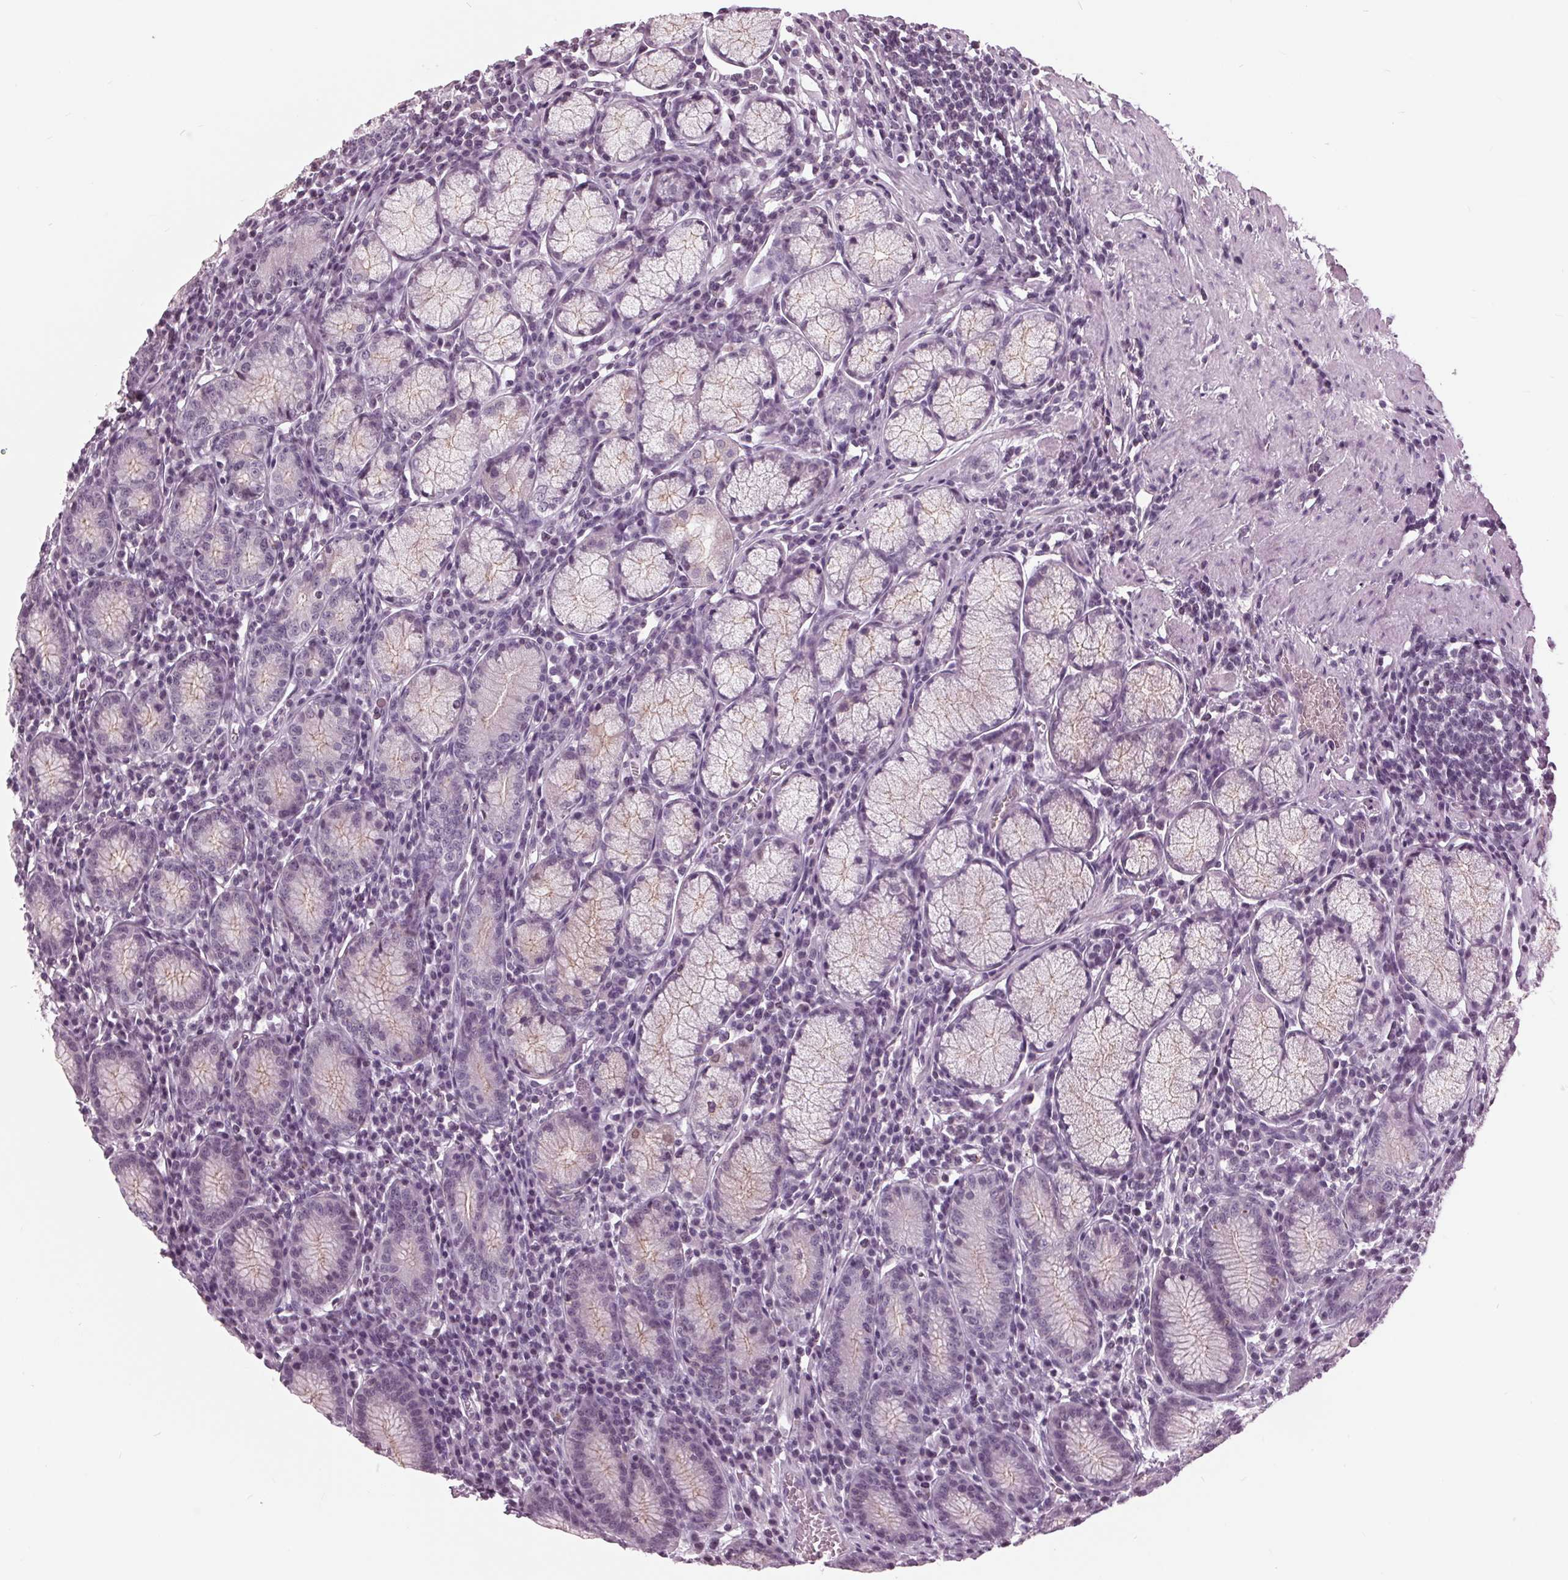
{"staining": {"intensity": "moderate", "quantity": "<25%", "location": "cytoplasmic/membranous"}, "tissue": "stomach", "cell_type": "Glandular cells", "image_type": "normal", "snomed": [{"axis": "morphology", "description": "Normal tissue, NOS"}, {"axis": "topography", "description": "Stomach"}], "caption": "Immunohistochemical staining of benign stomach exhibits moderate cytoplasmic/membranous protein expression in approximately <25% of glandular cells.", "gene": "SLC9A4", "patient": {"sex": "male", "age": 55}}